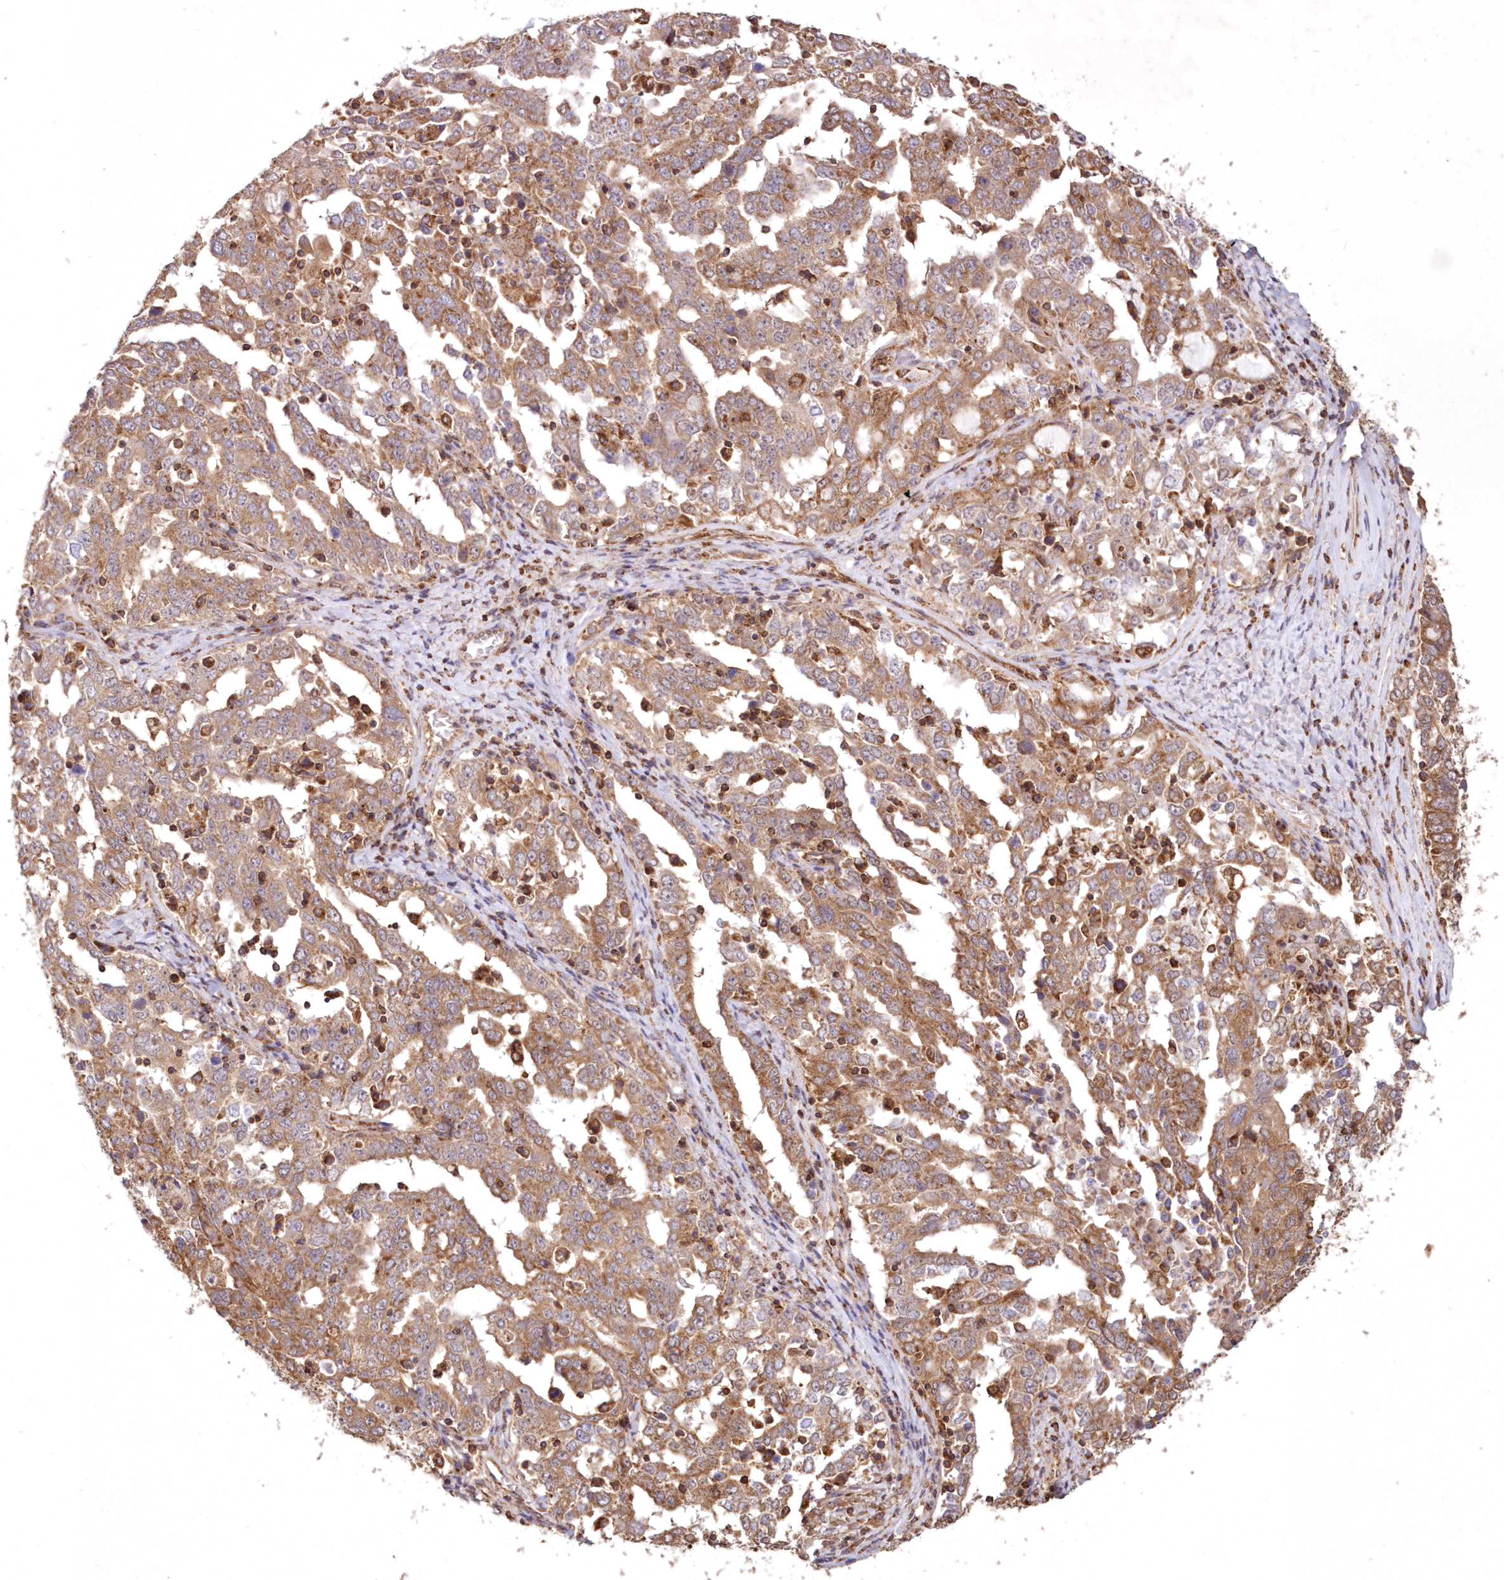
{"staining": {"intensity": "moderate", "quantity": ">75%", "location": "cytoplasmic/membranous"}, "tissue": "ovarian cancer", "cell_type": "Tumor cells", "image_type": "cancer", "snomed": [{"axis": "morphology", "description": "Carcinoma, endometroid"}, {"axis": "topography", "description": "Ovary"}], "caption": "Human ovarian cancer (endometroid carcinoma) stained with a protein marker demonstrates moderate staining in tumor cells.", "gene": "TMEM139", "patient": {"sex": "female", "age": 62}}